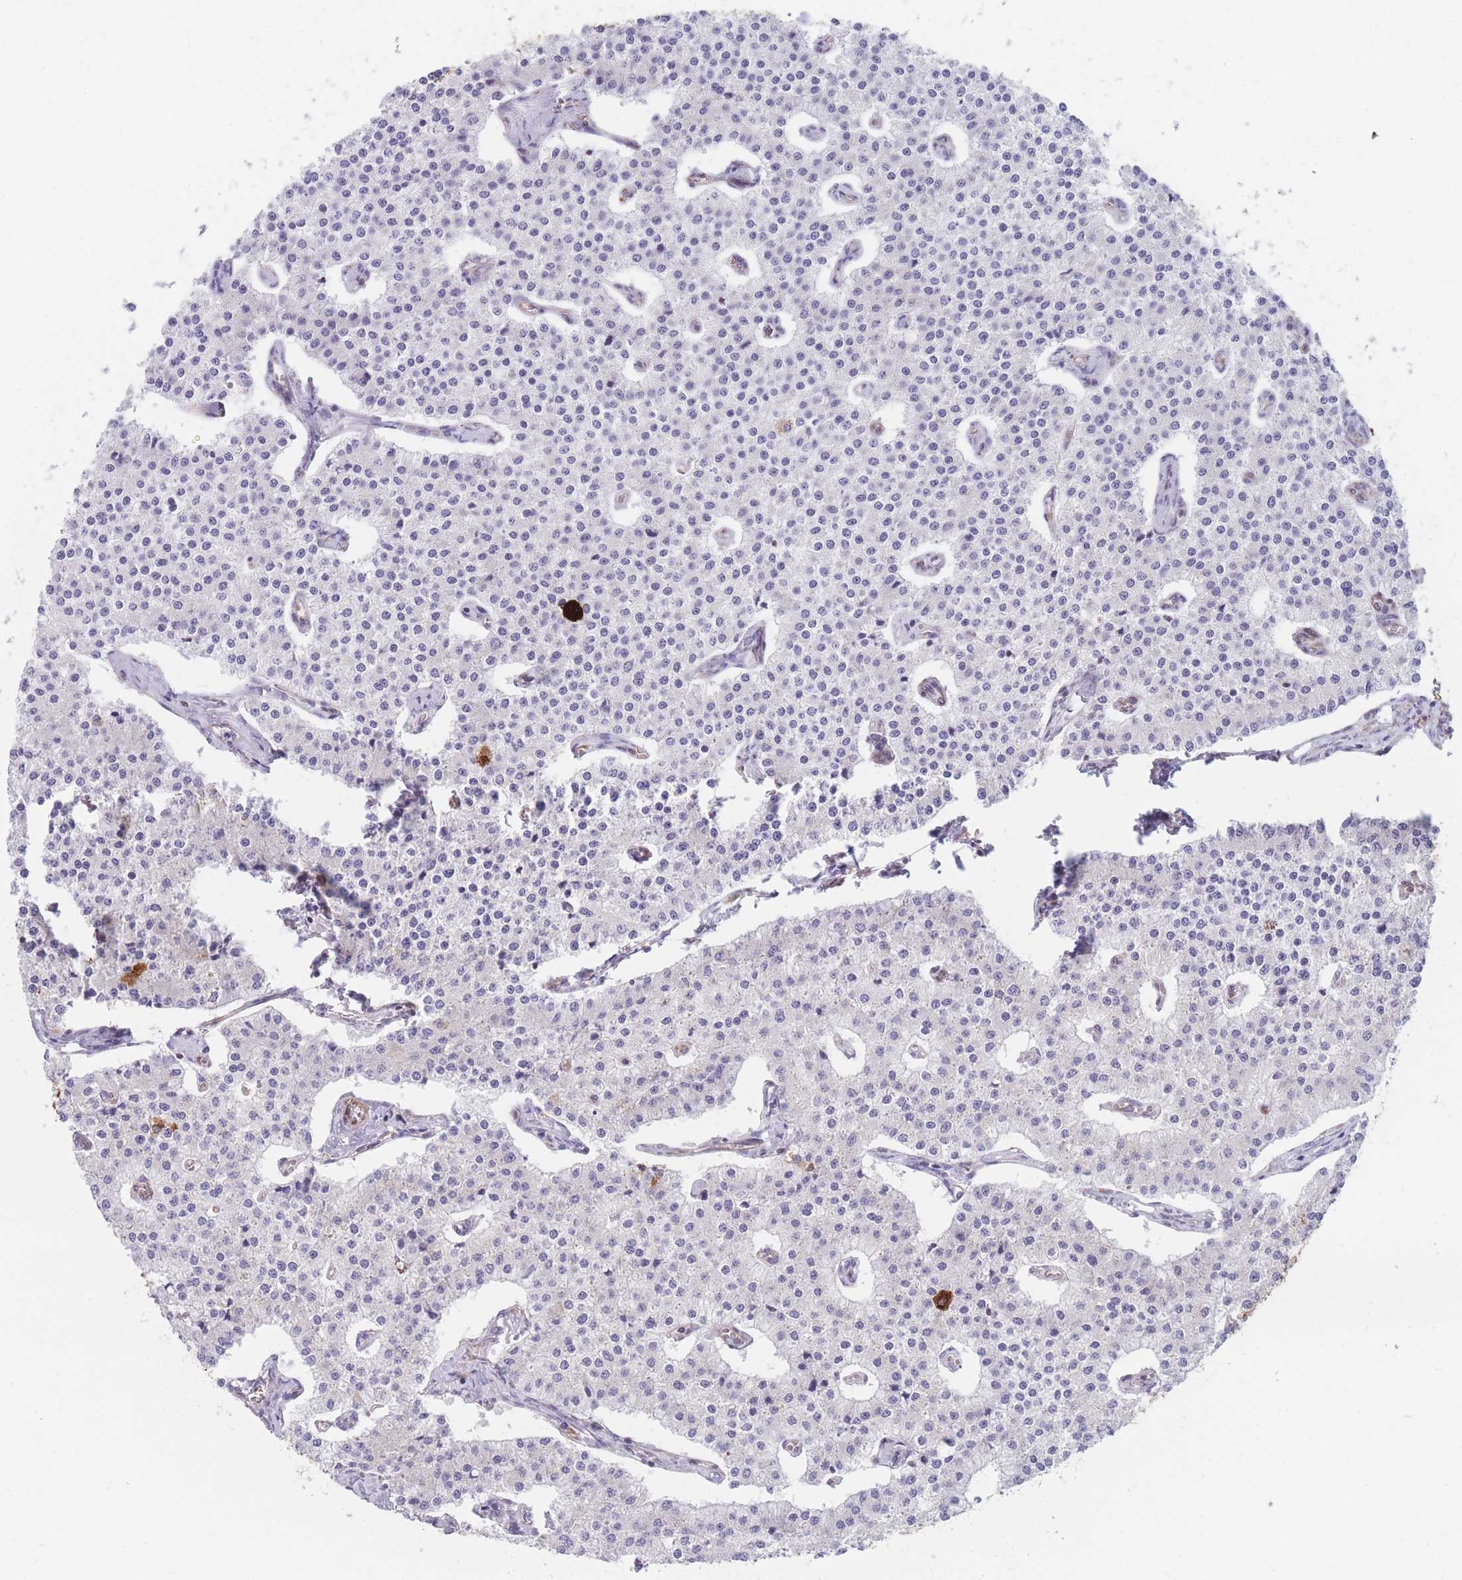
{"staining": {"intensity": "negative", "quantity": "none", "location": "none"}, "tissue": "carcinoid", "cell_type": "Tumor cells", "image_type": "cancer", "snomed": [{"axis": "morphology", "description": "Carcinoid, malignant, NOS"}, {"axis": "topography", "description": "Colon"}], "caption": "Immunohistochemistry of carcinoid demonstrates no expression in tumor cells.", "gene": "AK9", "patient": {"sex": "female", "age": 52}}